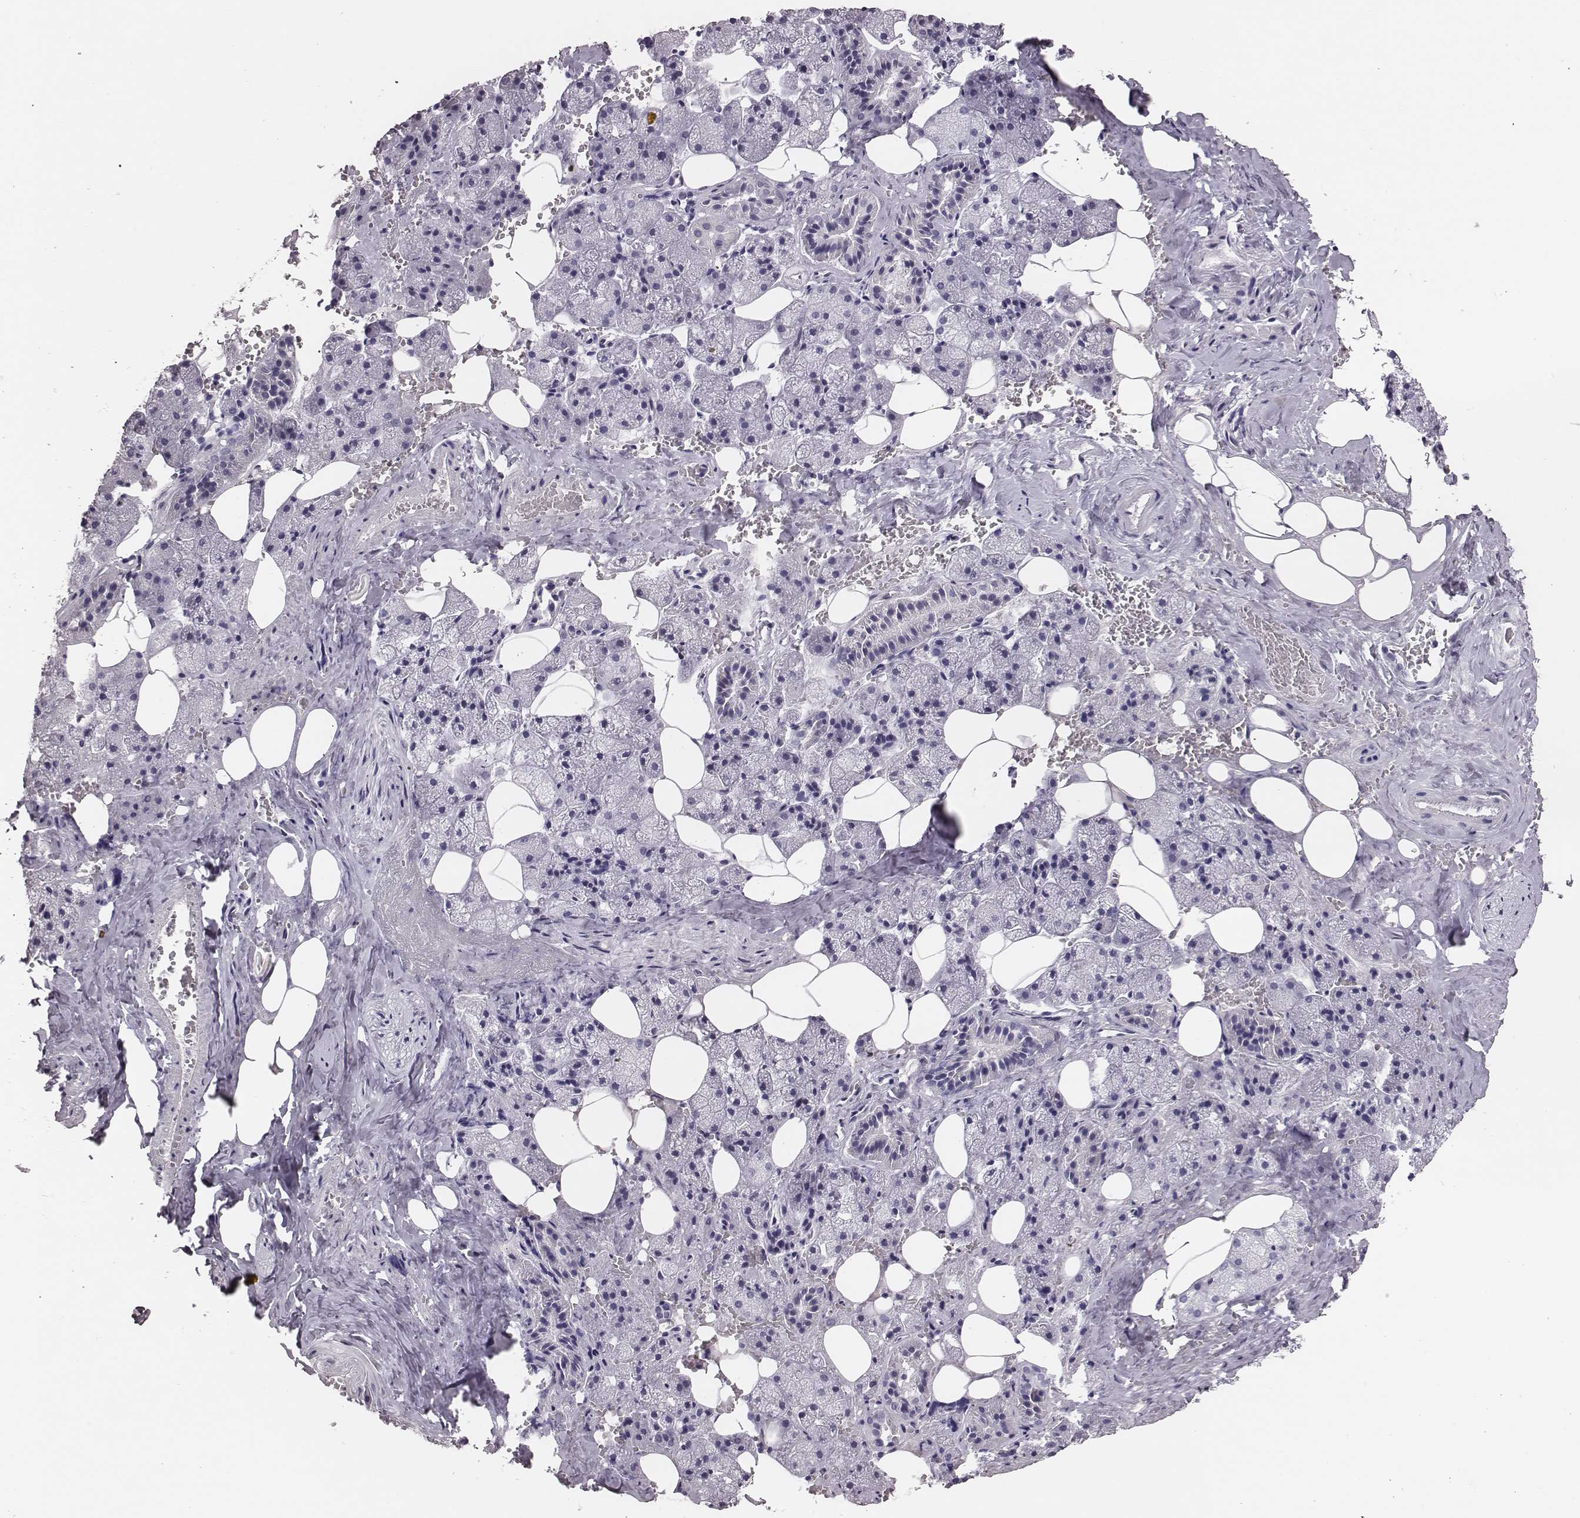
{"staining": {"intensity": "negative", "quantity": "none", "location": "none"}, "tissue": "salivary gland", "cell_type": "Glandular cells", "image_type": "normal", "snomed": [{"axis": "morphology", "description": "Normal tissue, NOS"}, {"axis": "topography", "description": "Salivary gland"}], "caption": "The image reveals no staining of glandular cells in normal salivary gland. (Brightfield microscopy of DAB immunohistochemistry at high magnification).", "gene": "H1", "patient": {"sex": "male", "age": 38}}